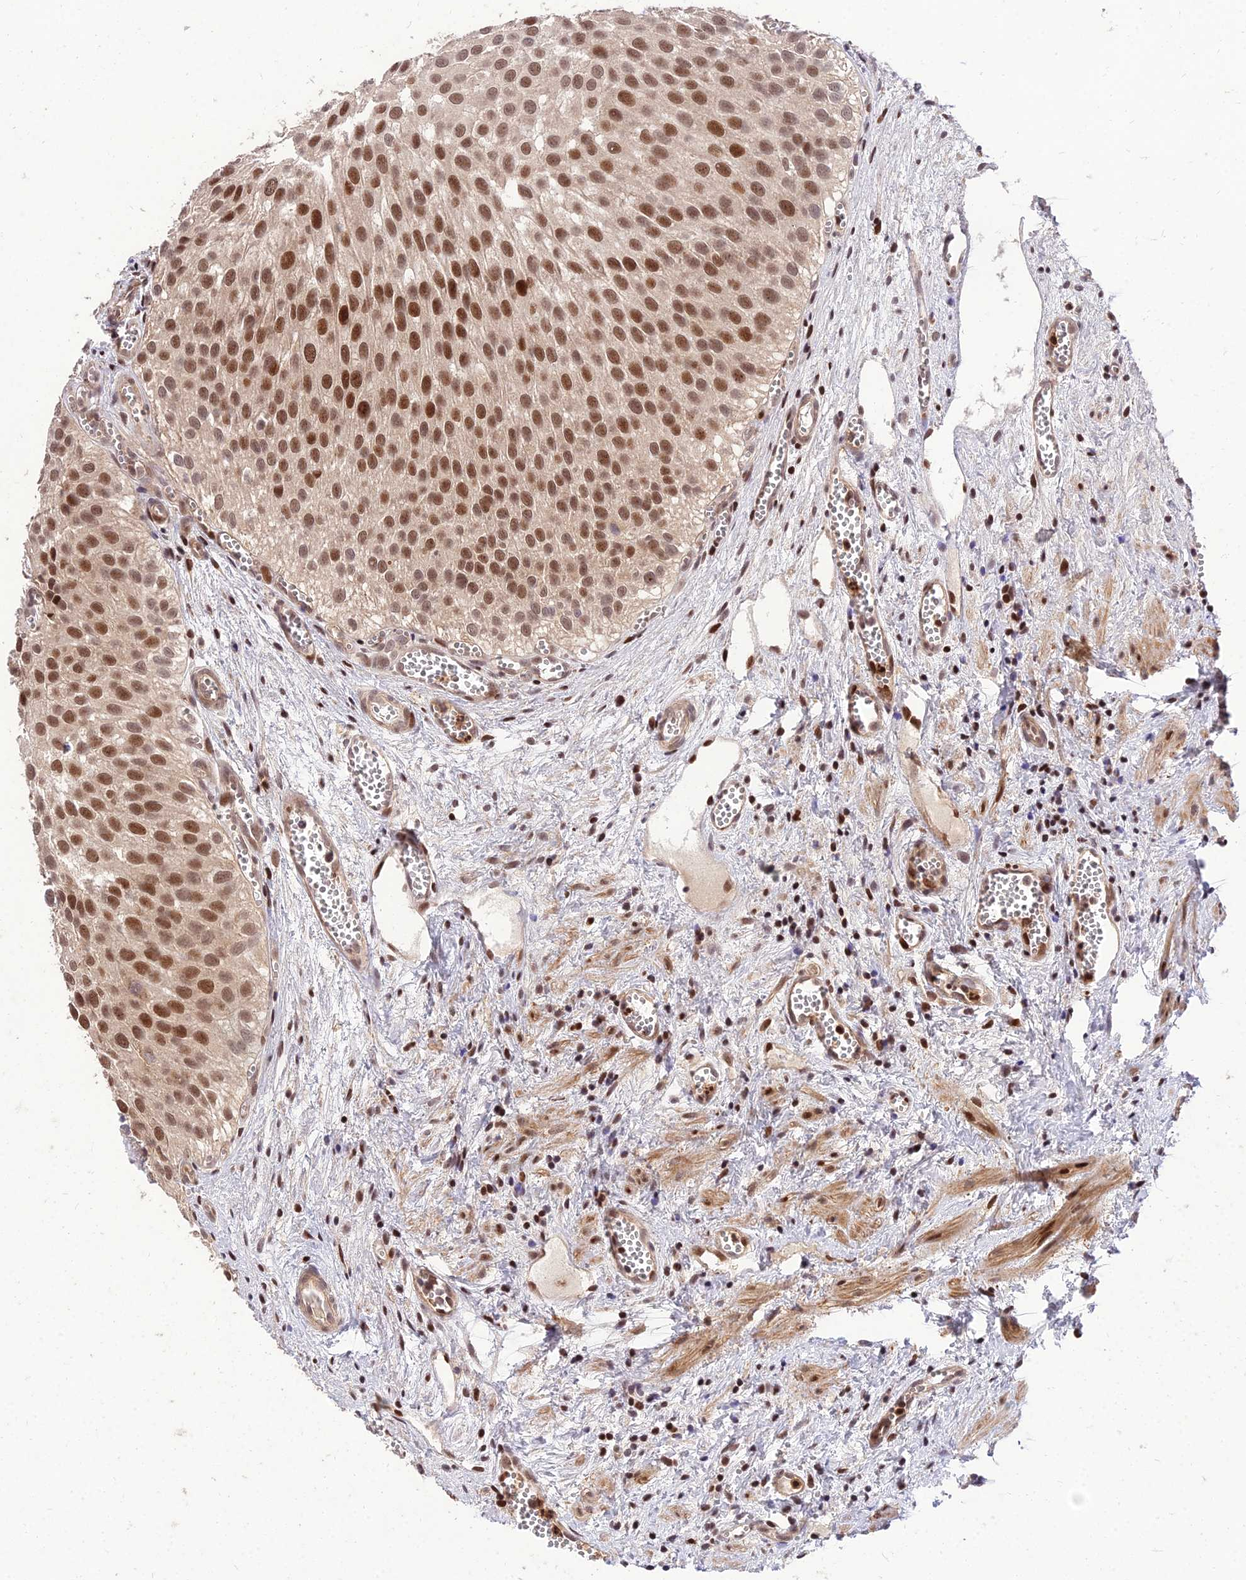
{"staining": {"intensity": "strong", "quantity": ">75%", "location": "nuclear"}, "tissue": "urothelial cancer", "cell_type": "Tumor cells", "image_type": "cancer", "snomed": [{"axis": "morphology", "description": "Urothelial carcinoma, Low grade"}, {"axis": "topography", "description": "Urinary bladder"}], "caption": "IHC image of neoplastic tissue: human urothelial cancer stained using immunohistochemistry (IHC) shows high levels of strong protein expression localized specifically in the nuclear of tumor cells, appearing as a nuclear brown color.", "gene": "ZNF85", "patient": {"sex": "male", "age": 88}}